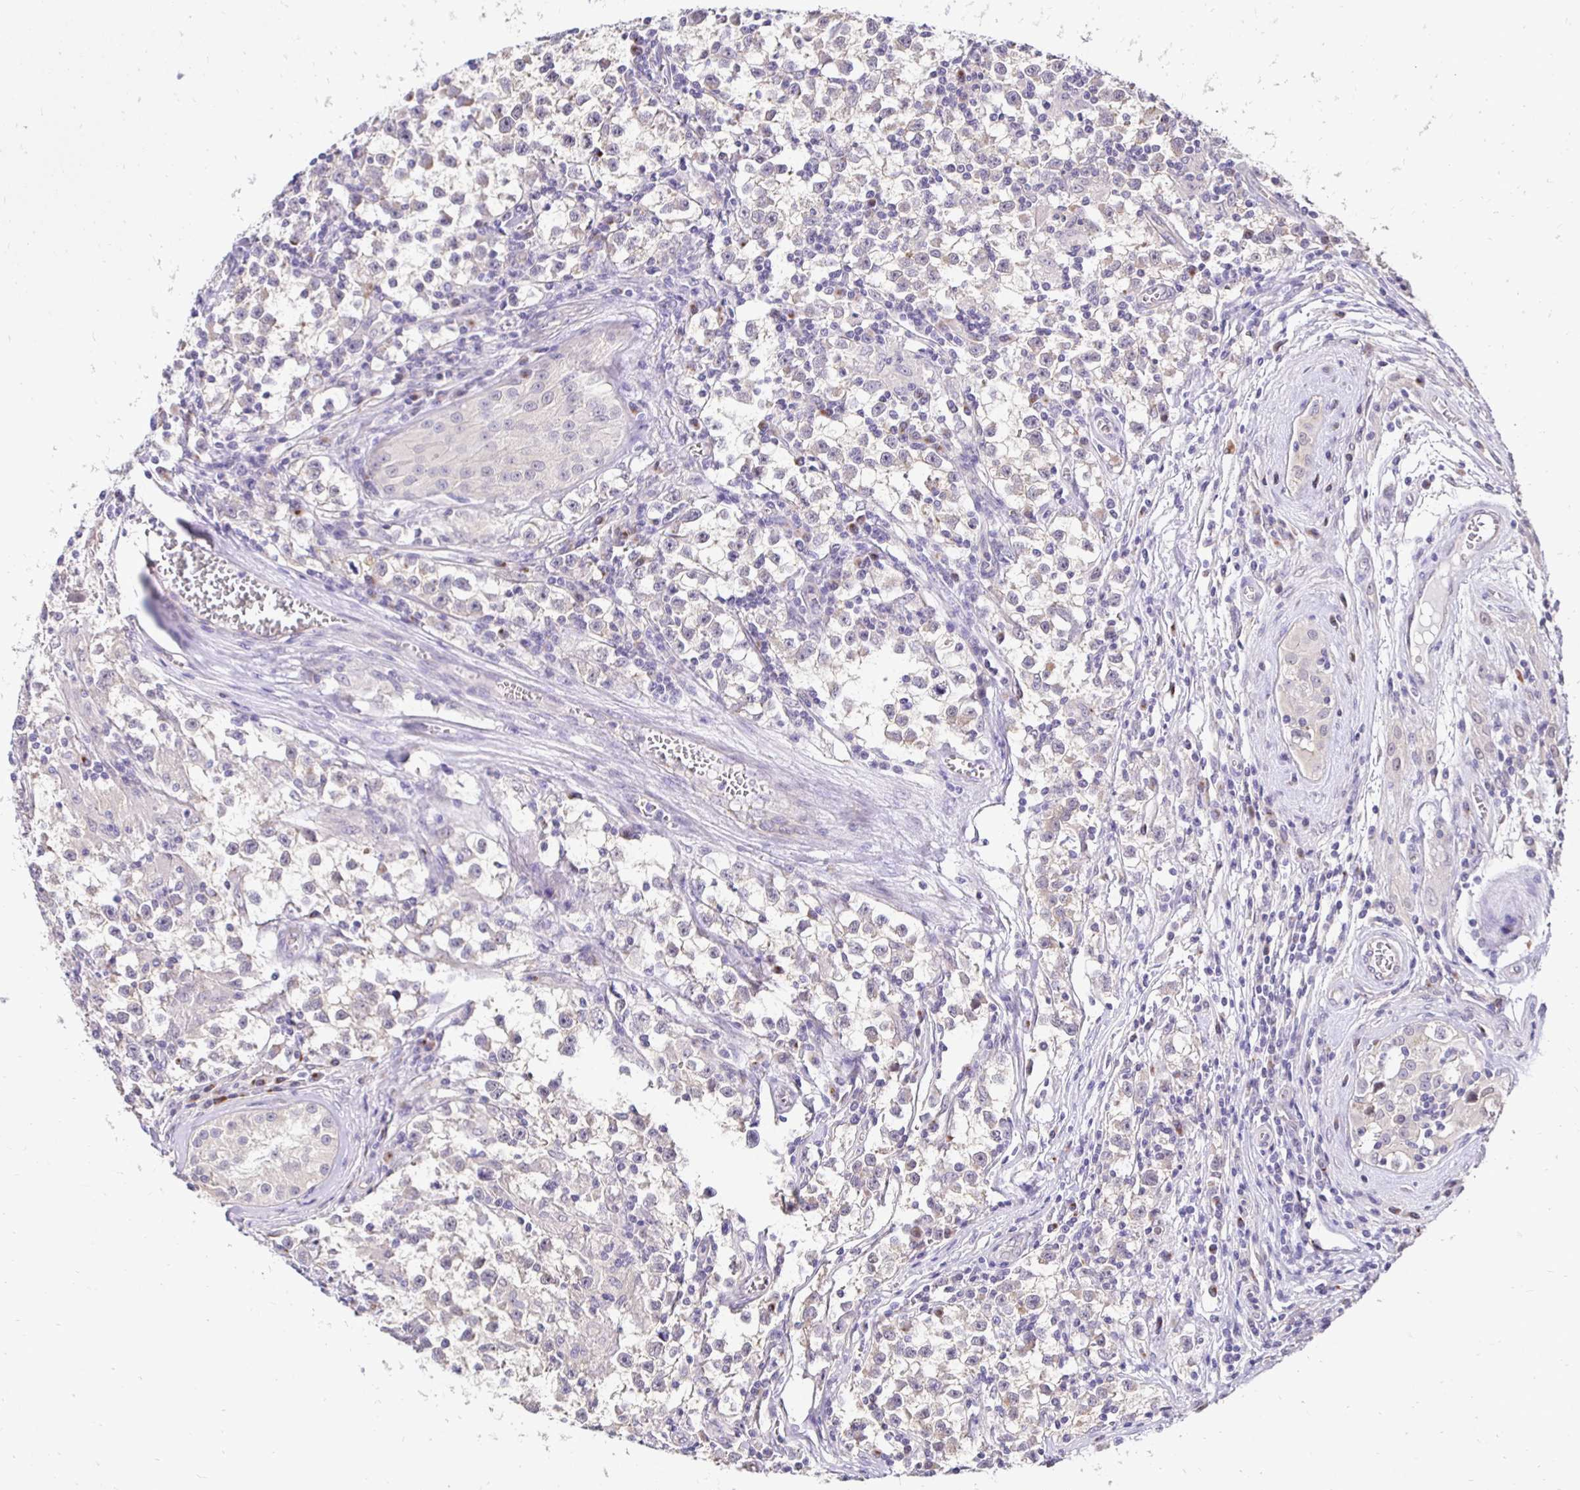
{"staining": {"intensity": "negative", "quantity": "none", "location": "none"}, "tissue": "testis cancer", "cell_type": "Tumor cells", "image_type": "cancer", "snomed": [{"axis": "morphology", "description": "Seminoma, NOS"}, {"axis": "topography", "description": "Testis"}], "caption": "Photomicrograph shows no significant protein staining in tumor cells of seminoma (testis). Nuclei are stained in blue.", "gene": "SLC9A1", "patient": {"sex": "male", "age": 31}}